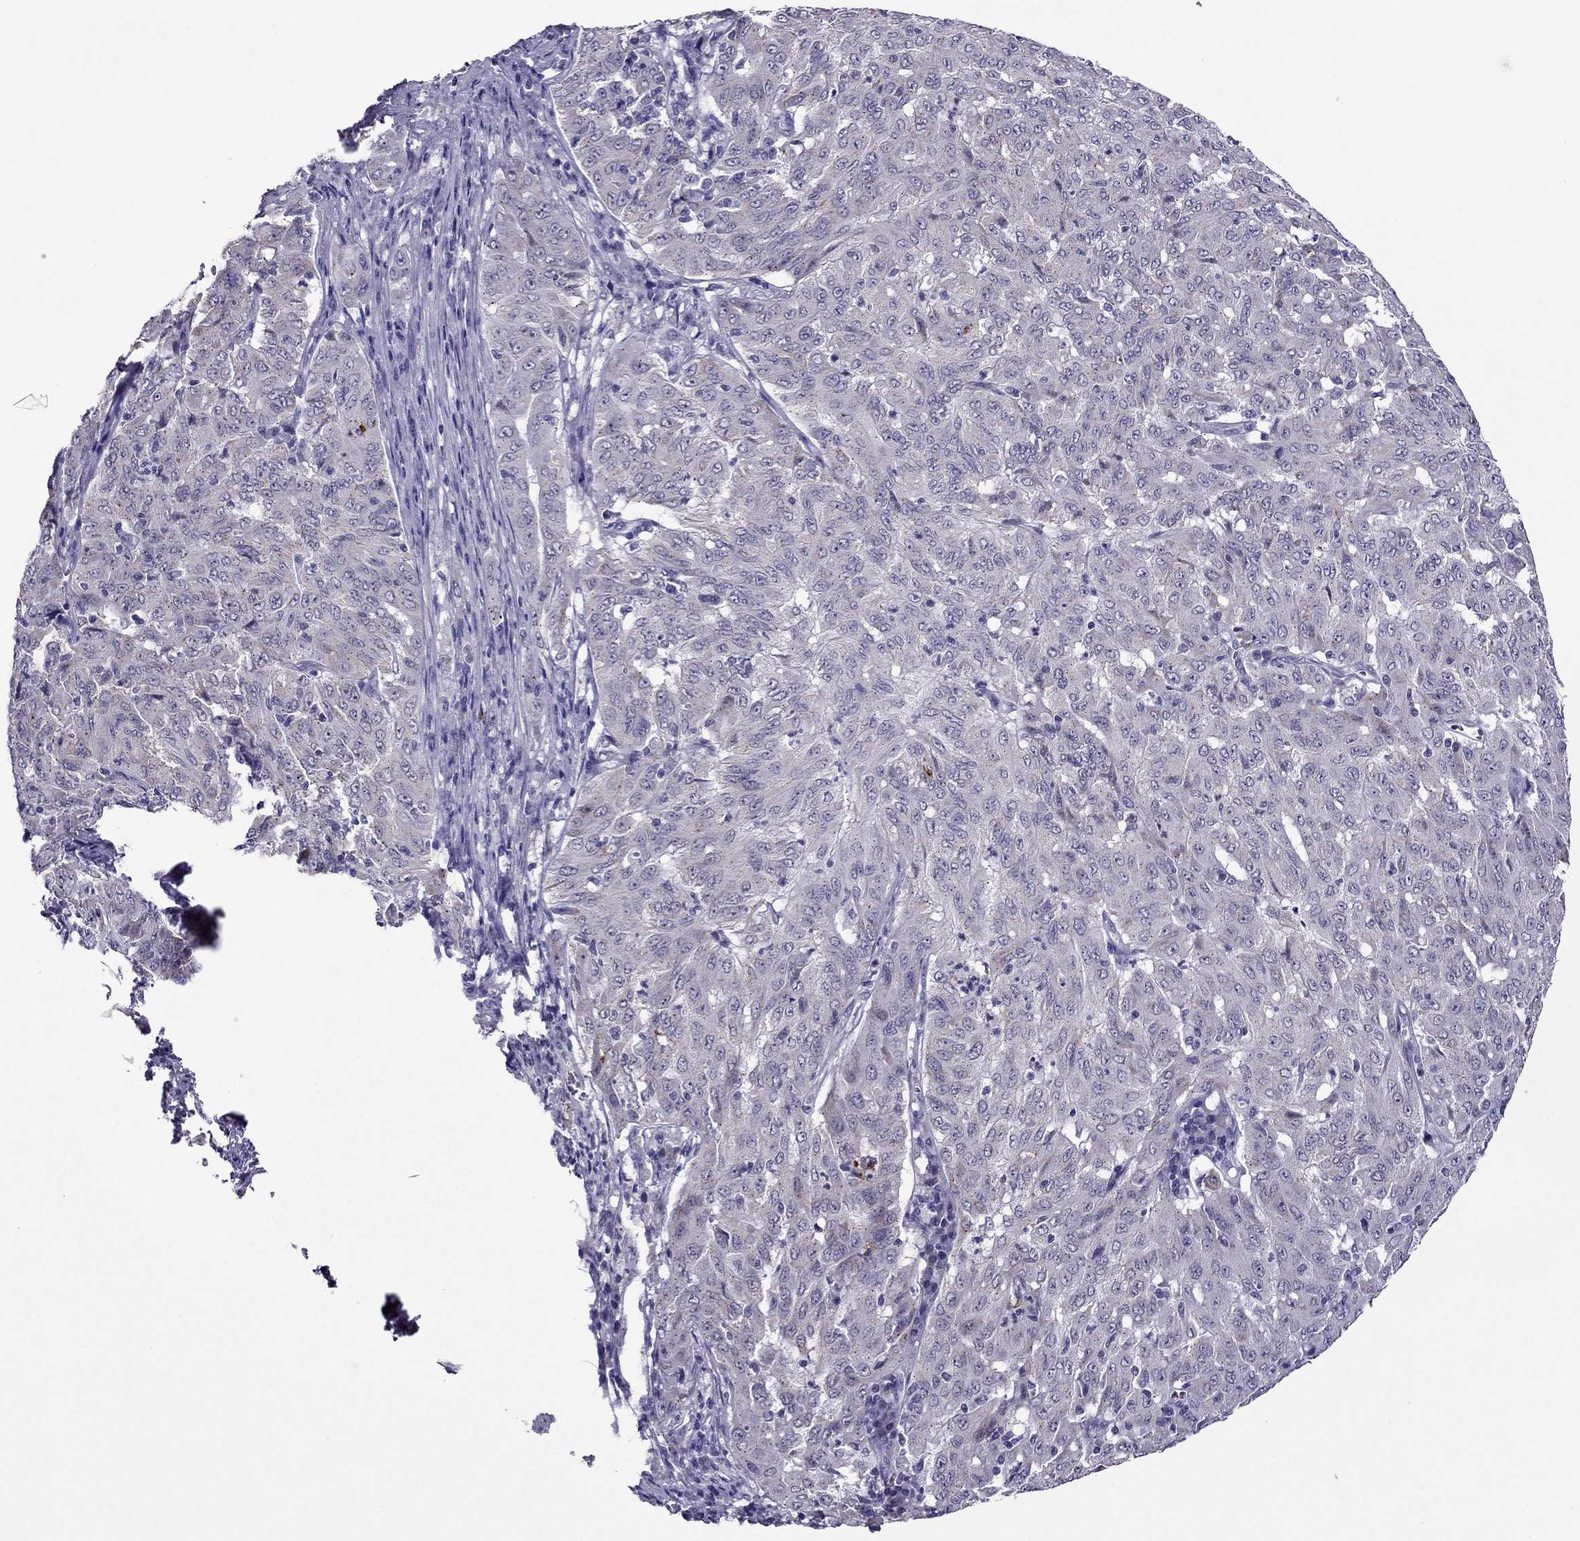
{"staining": {"intensity": "negative", "quantity": "none", "location": "none"}, "tissue": "pancreatic cancer", "cell_type": "Tumor cells", "image_type": "cancer", "snomed": [{"axis": "morphology", "description": "Adenocarcinoma, NOS"}, {"axis": "topography", "description": "Pancreas"}], "caption": "This histopathology image is of pancreatic cancer (adenocarcinoma) stained with immunohistochemistry (IHC) to label a protein in brown with the nuclei are counter-stained blue. There is no staining in tumor cells.", "gene": "MYBPH", "patient": {"sex": "male", "age": 63}}